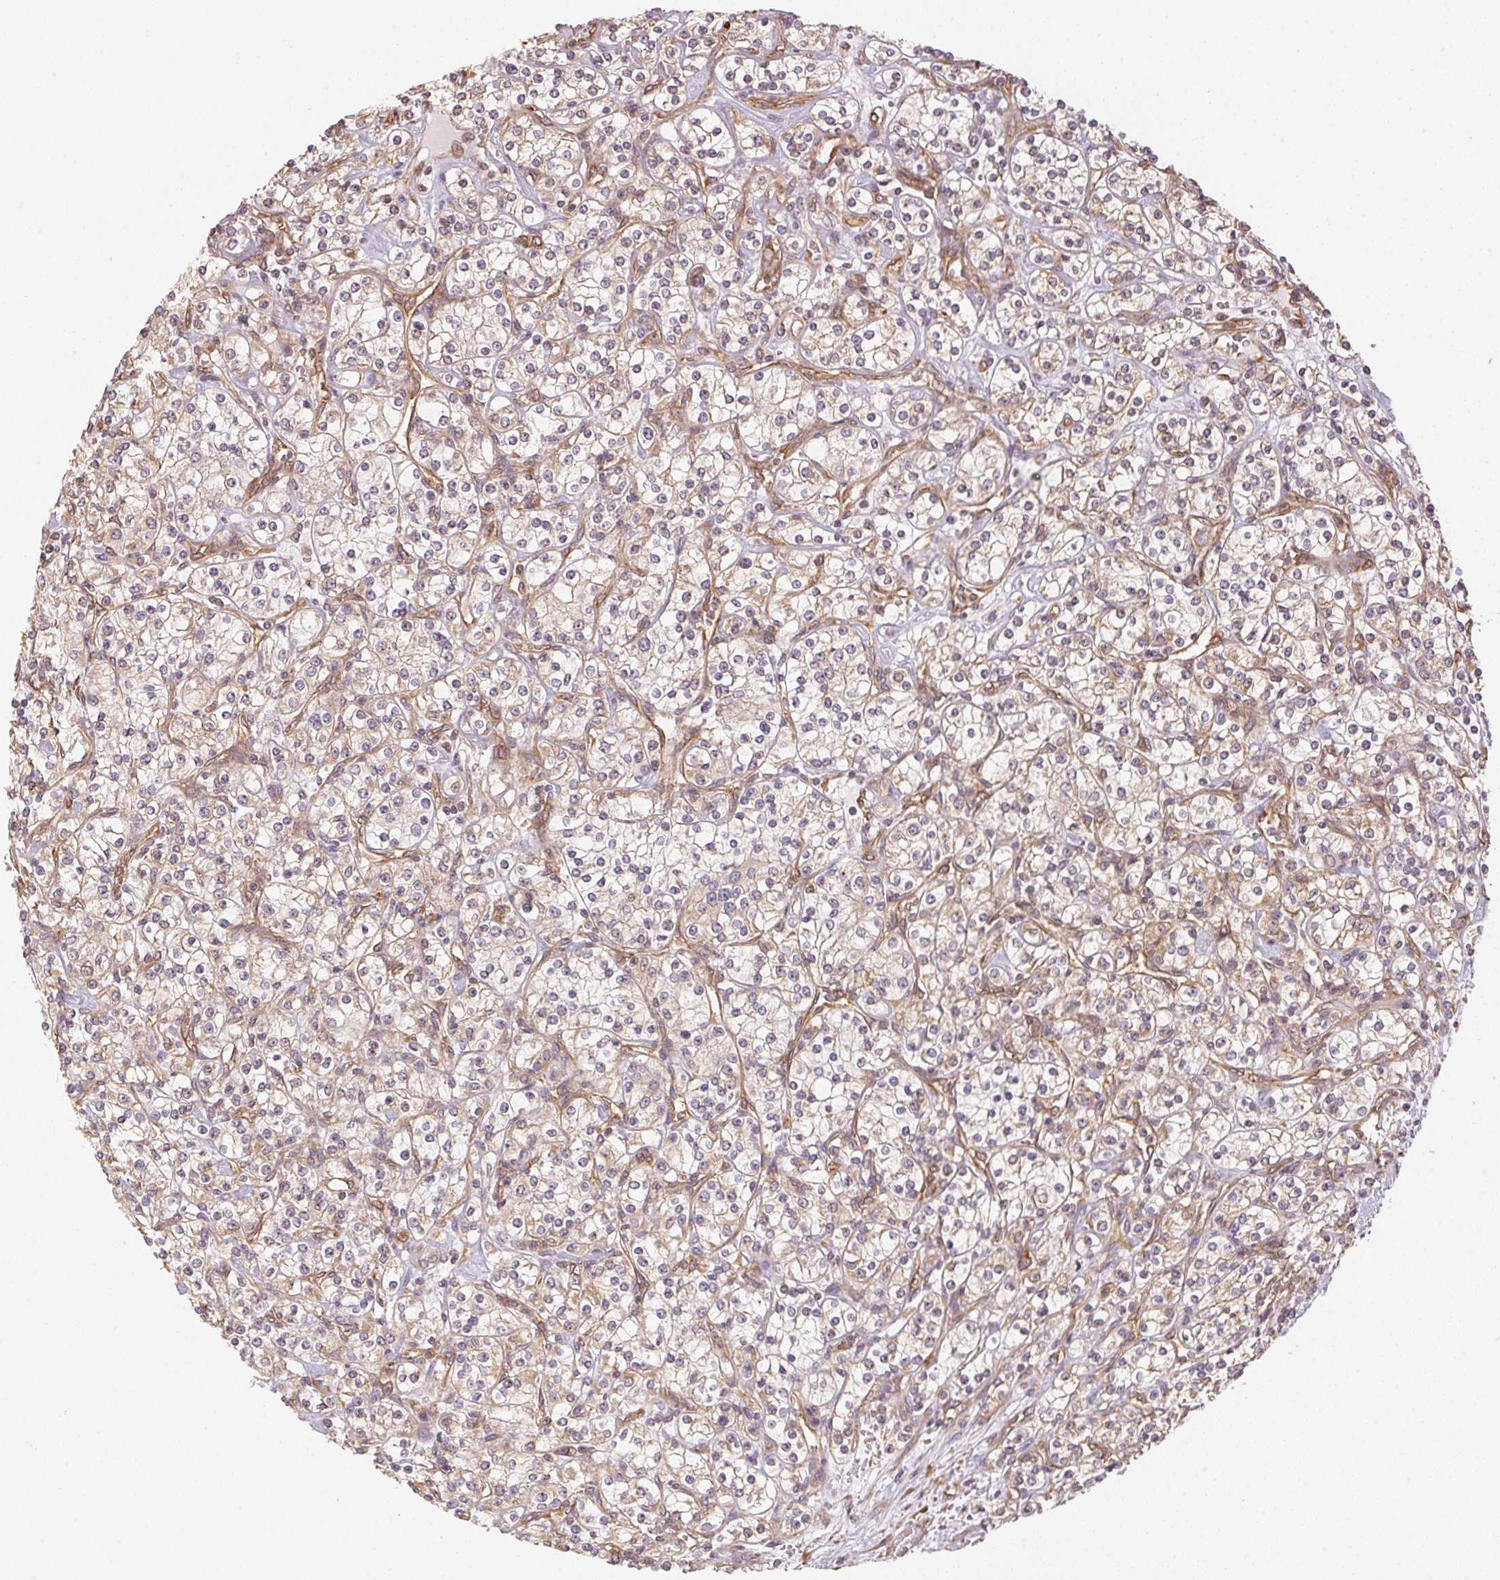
{"staining": {"intensity": "weak", "quantity": "25%-75%", "location": "cytoplasmic/membranous"}, "tissue": "renal cancer", "cell_type": "Tumor cells", "image_type": "cancer", "snomed": [{"axis": "morphology", "description": "Adenocarcinoma, NOS"}, {"axis": "topography", "description": "Kidney"}], "caption": "Protein expression analysis of human renal cancer reveals weak cytoplasmic/membranous staining in approximately 25%-75% of tumor cells.", "gene": "STRN4", "patient": {"sex": "male", "age": 77}}